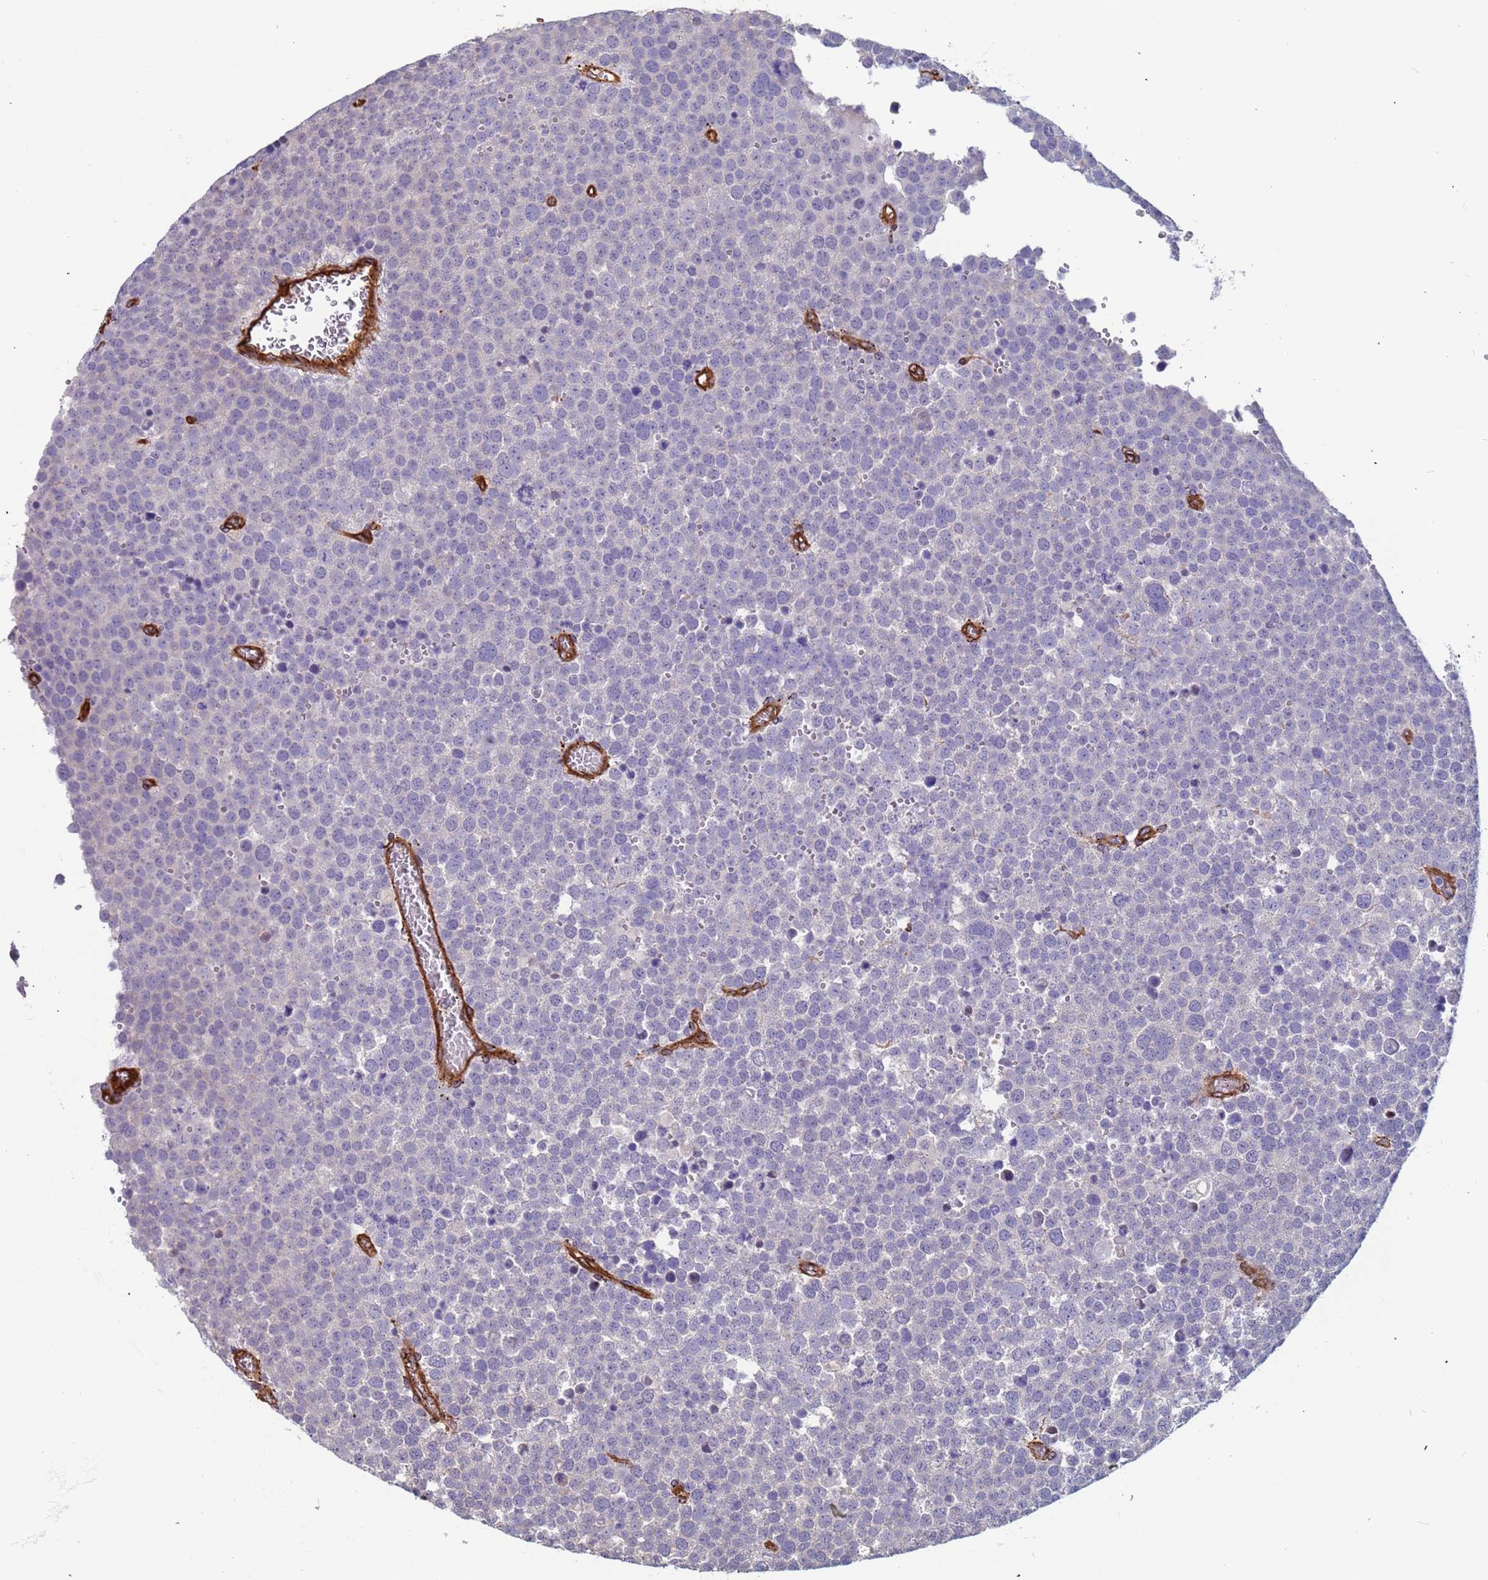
{"staining": {"intensity": "negative", "quantity": "none", "location": "none"}, "tissue": "testis cancer", "cell_type": "Tumor cells", "image_type": "cancer", "snomed": [{"axis": "morphology", "description": "Seminoma, NOS"}, {"axis": "topography", "description": "Testis"}], "caption": "Immunohistochemistry image of testis cancer stained for a protein (brown), which exhibits no expression in tumor cells. The staining is performed using DAB (3,3'-diaminobenzidine) brown chromogen with nuclei counter-stained in using hematoxylin.", "gene": "EHD2", "patient": {"sex": "male", "age": 71}}